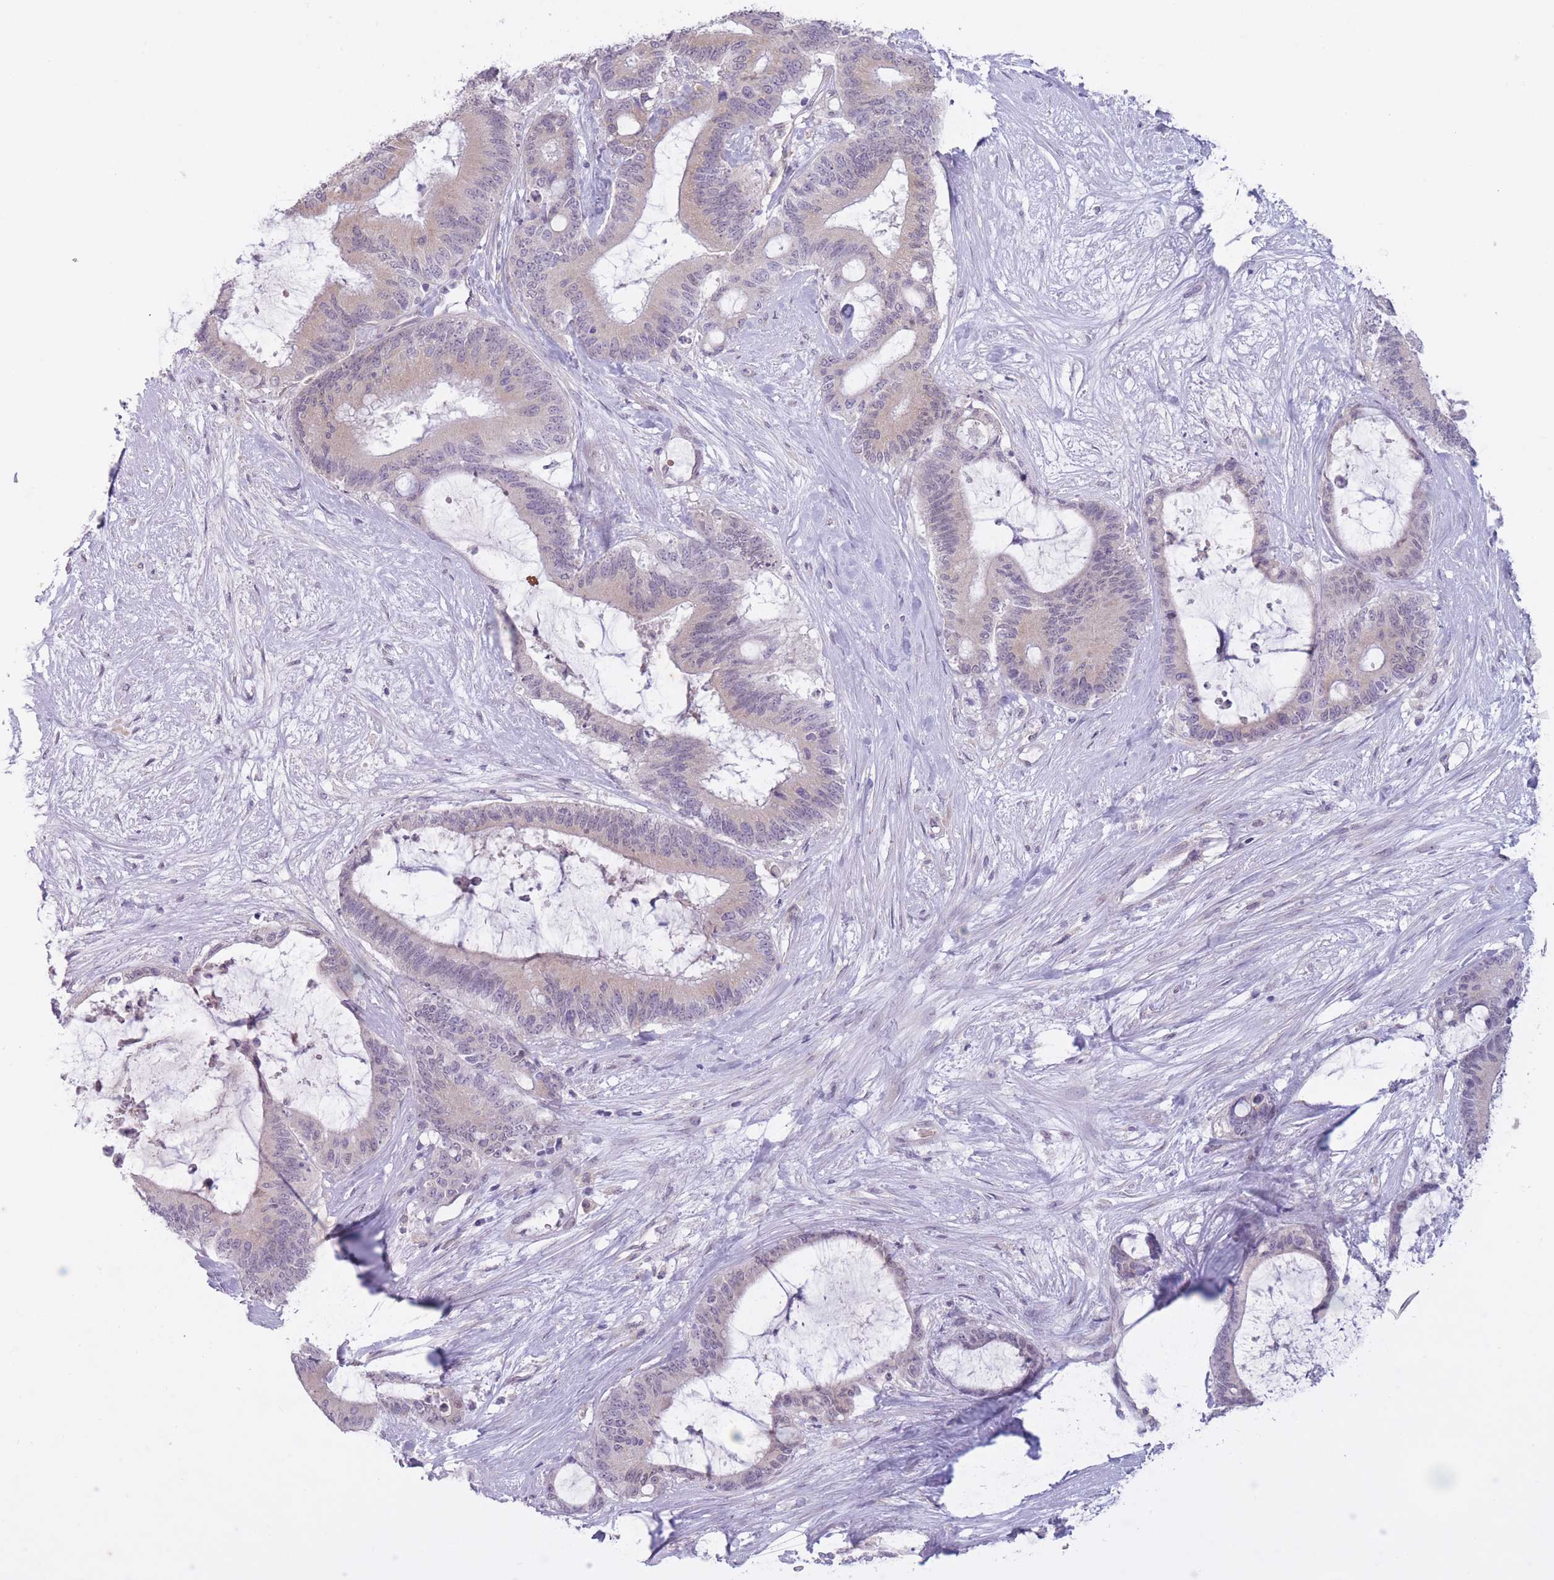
{"staining": {"intensity": "weak", "quantity": "<25%", "location": "cytoplasmic/membranous"}, "tissue": "liver cancer", "cell_type": "Tumor cells", "image_type": "cancer", "snomed": [{"axis": "morphology", "description": "Normal tissue, NOS"}, {"axis": "morphology", "description": "Cholangiocarcinoma"}, {"axis": "topography", "description": "Liver"}, {"axis": "topography", "description": "Peripheral nerve tissue"}], "caption": "Tumor cells are negative for brown protein staining in liver cancer.", "gene": "ARPIN", "patient": {"sex": "female", "age": 73}}